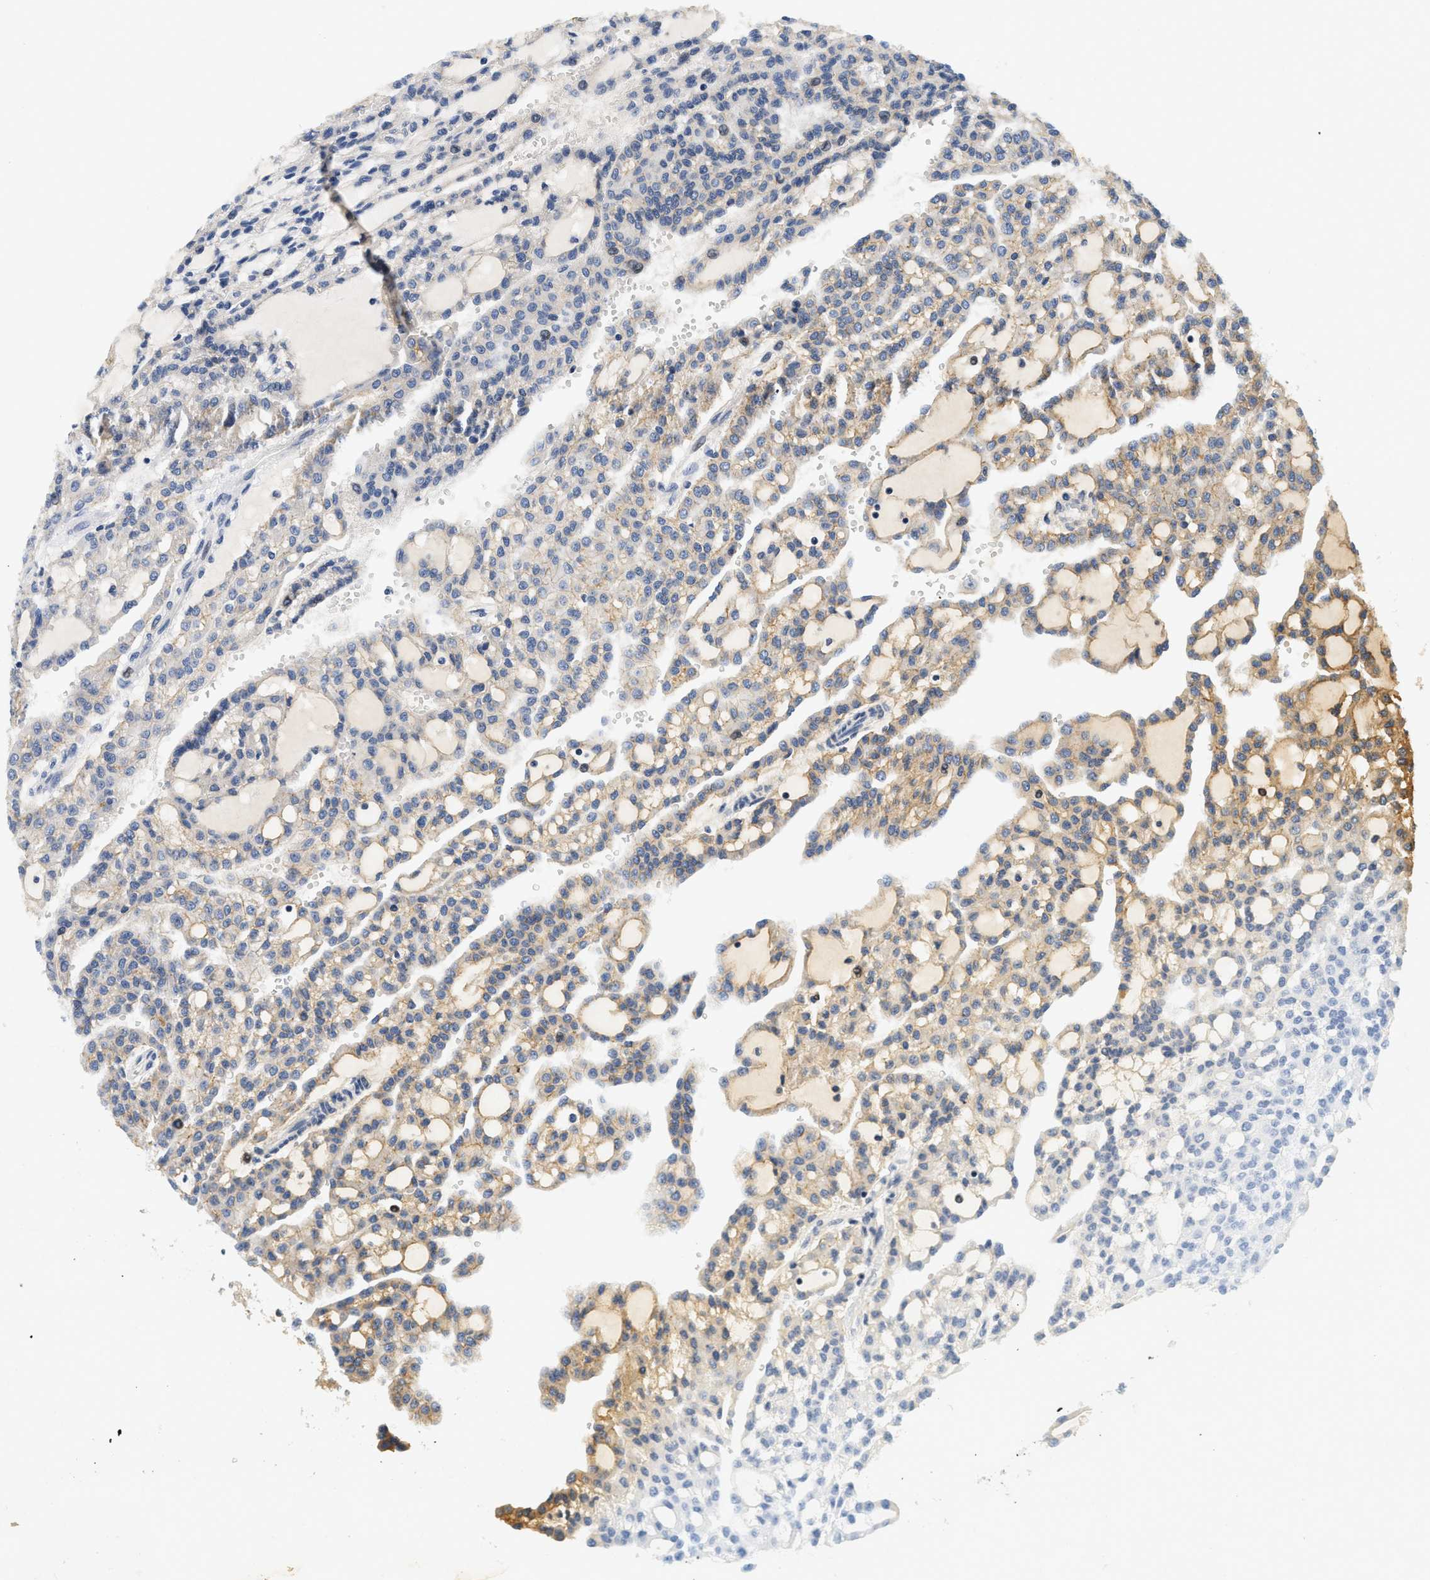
{"staining": {"intensity": "weak", "quantity": "25%-75%", "location": "cytoplasmic/membranous"}, "tissue": "renal cancer", "cell_type": "Tumor cells", "image_type": "cancer", "snomed": [{"axis": "morphology", "description": "Adenocarcinoma, NOS"}, {"axis": "topography", "description": "Kidney"}], "caption": "A histopathology image of human renal cancer stained for a protein shows weak cytoplasmic/membranous brown staining in tumor cells.", "gene": "PDP1", "patient": {"sex": "male", "age": 63}}